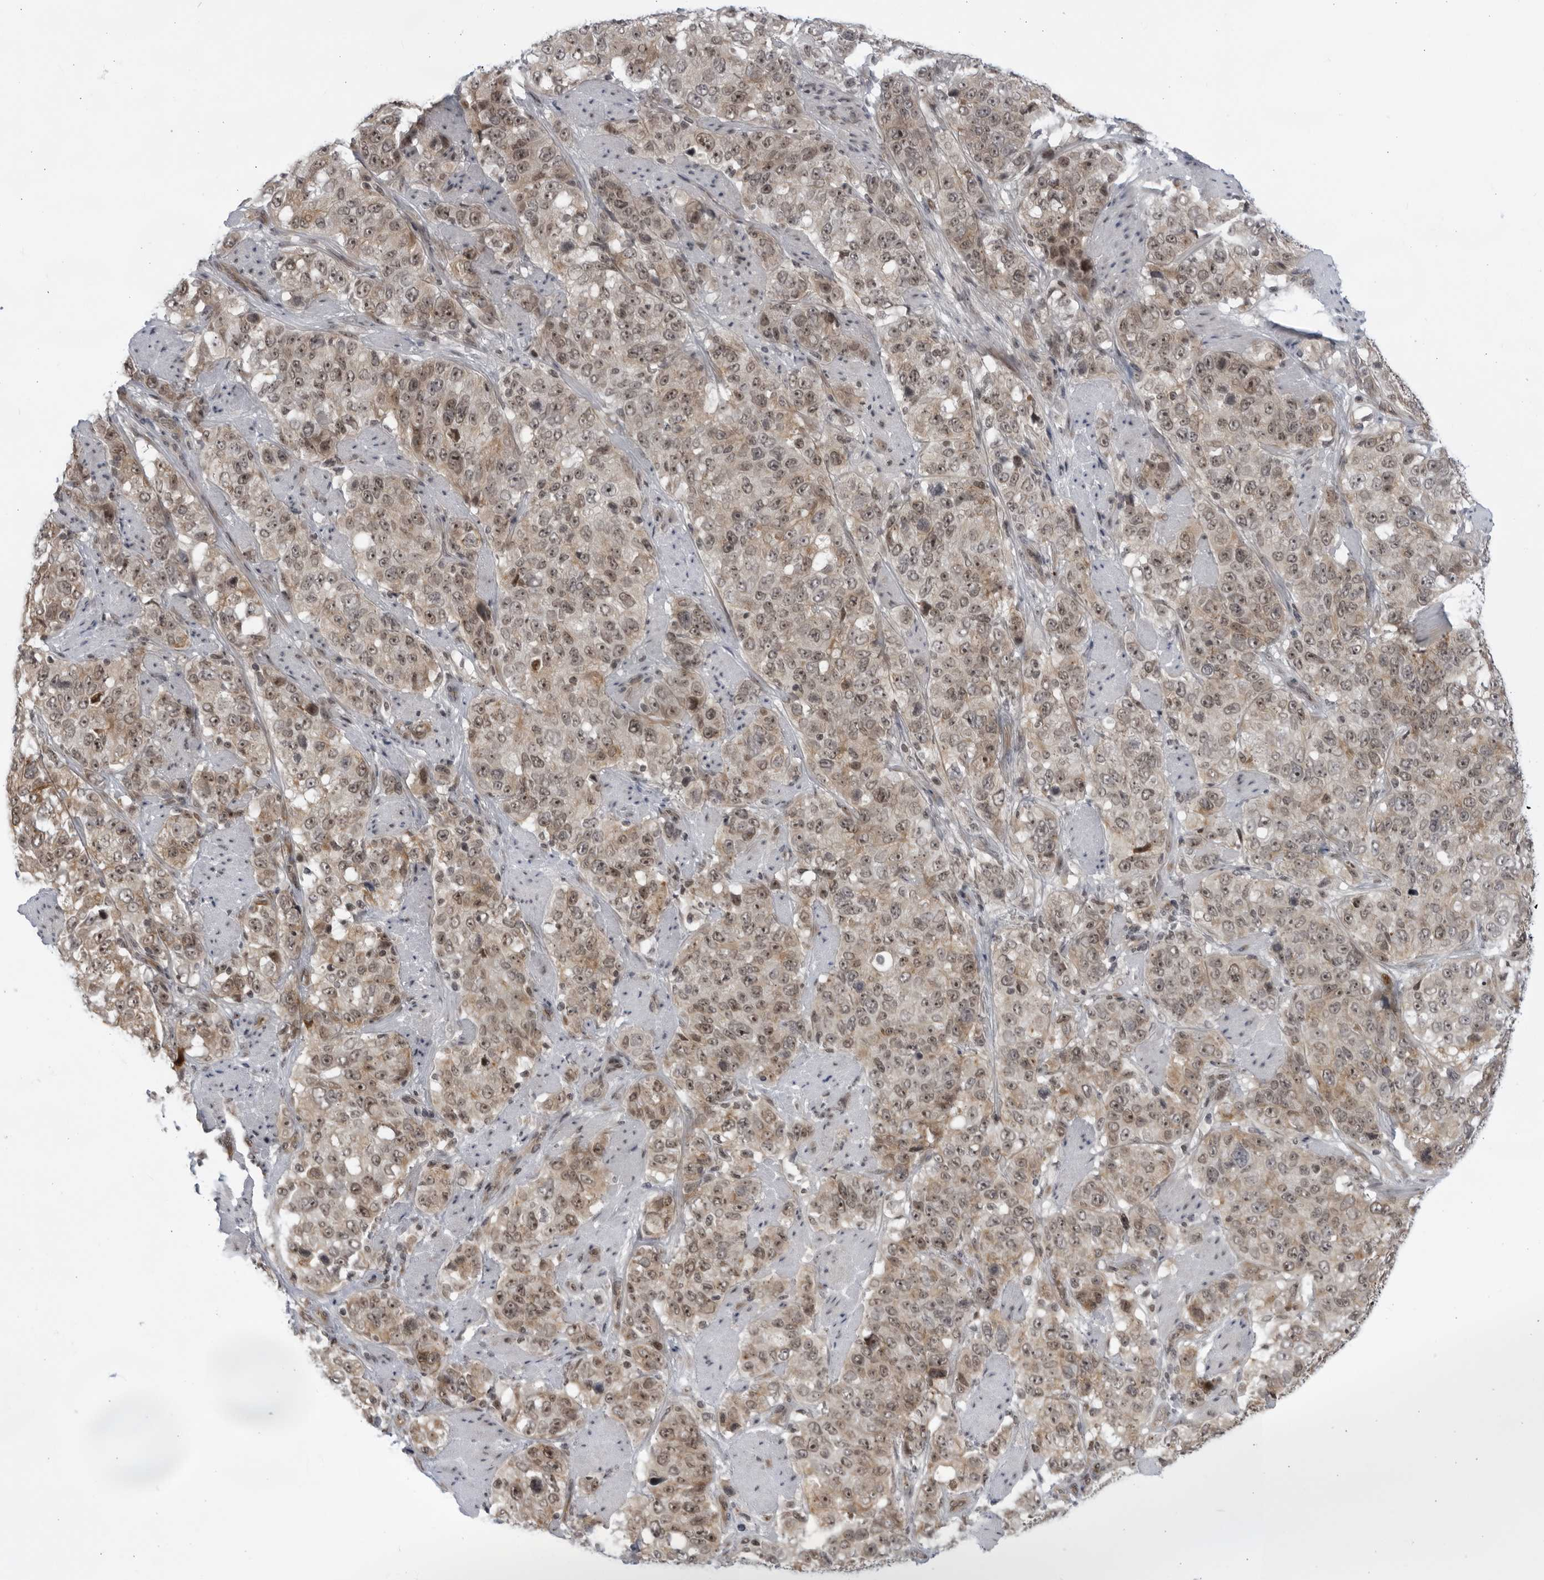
{"staining": {"intensity": "moderate", "quantity": "25%-75%", "location": "cytoplasmic/membranous,nuclear"}, "tissue": "stomach cancer", "cell_type": "Tumor cells", "image_type": "cancer", "snomed": [{"axis": "morphology", "description": "Adenocarcinoma, NOS"}, {"axis": "topography", "description": "Stomach"}], "caption": "This histopathology image exhibits immunohistochemistry (IHC) staining of adenocarcinoma (stomach), with medium moderate cytoplasmic/membranous and nuclear expression in about 25%-75% of tumor cells.", "gene": "ITGB3BP", "patient": {"sex": "male", "age": 48}}